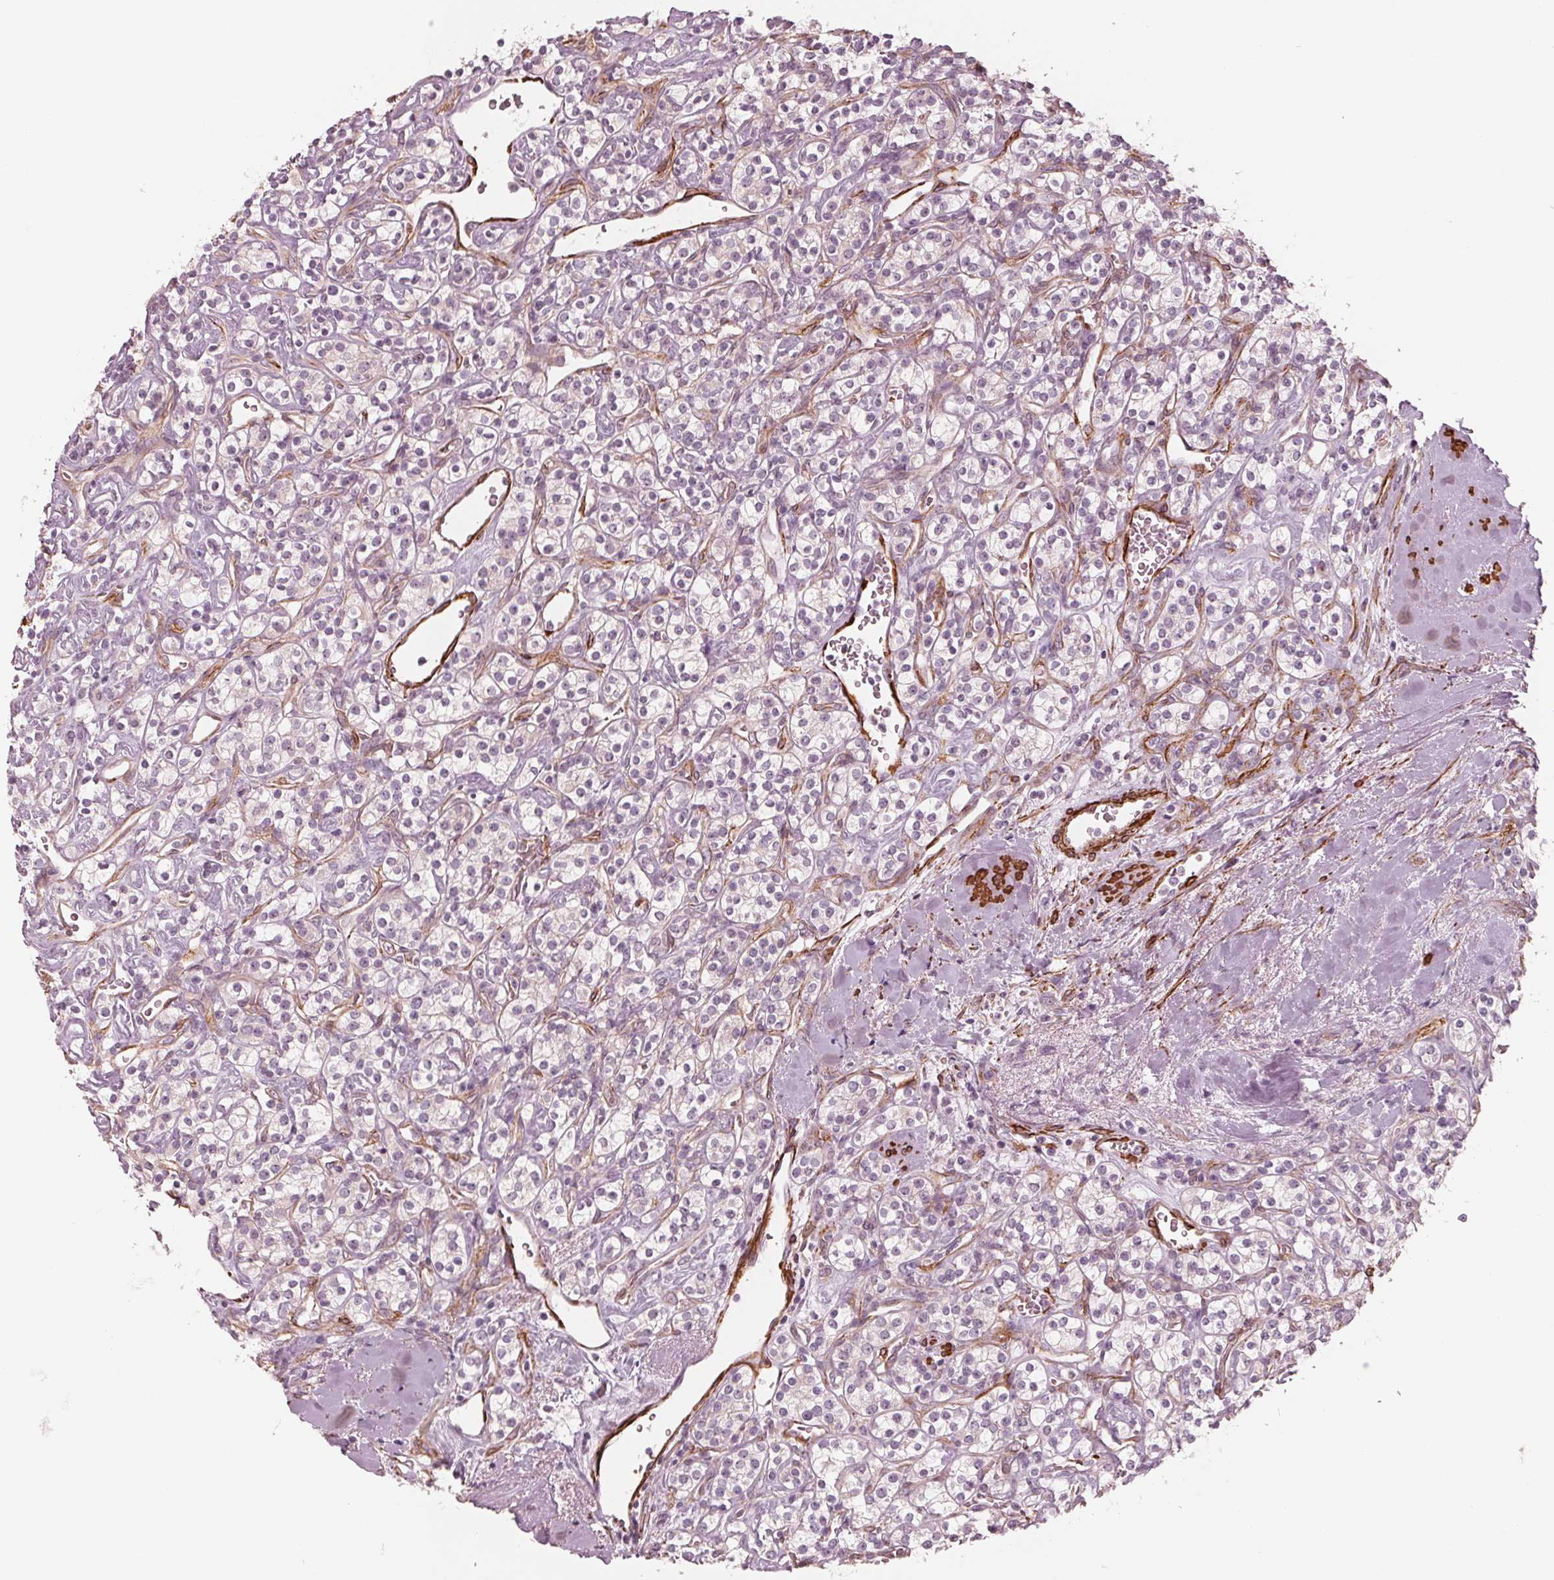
{"staining": {"intensity": "negative", "quantity": "none", "location": "none"}, "tissue": "renal cancer", "cell_type": "Tumor cells", "image_type": "cancer", "snomed": [{"axis": "morphology", "description": "Adenocarcinoma, NOS"}, {"axis": "topography", "description": "Kidney"}], "caption": "IHC image of neoplastic tissue: human renal cancer (adenocarcinoma) stained with DAB demonstrates no significant protein staining in tumor cells.", "gene": "MIER3", "patient": {"sex": "male", "age": 77}}